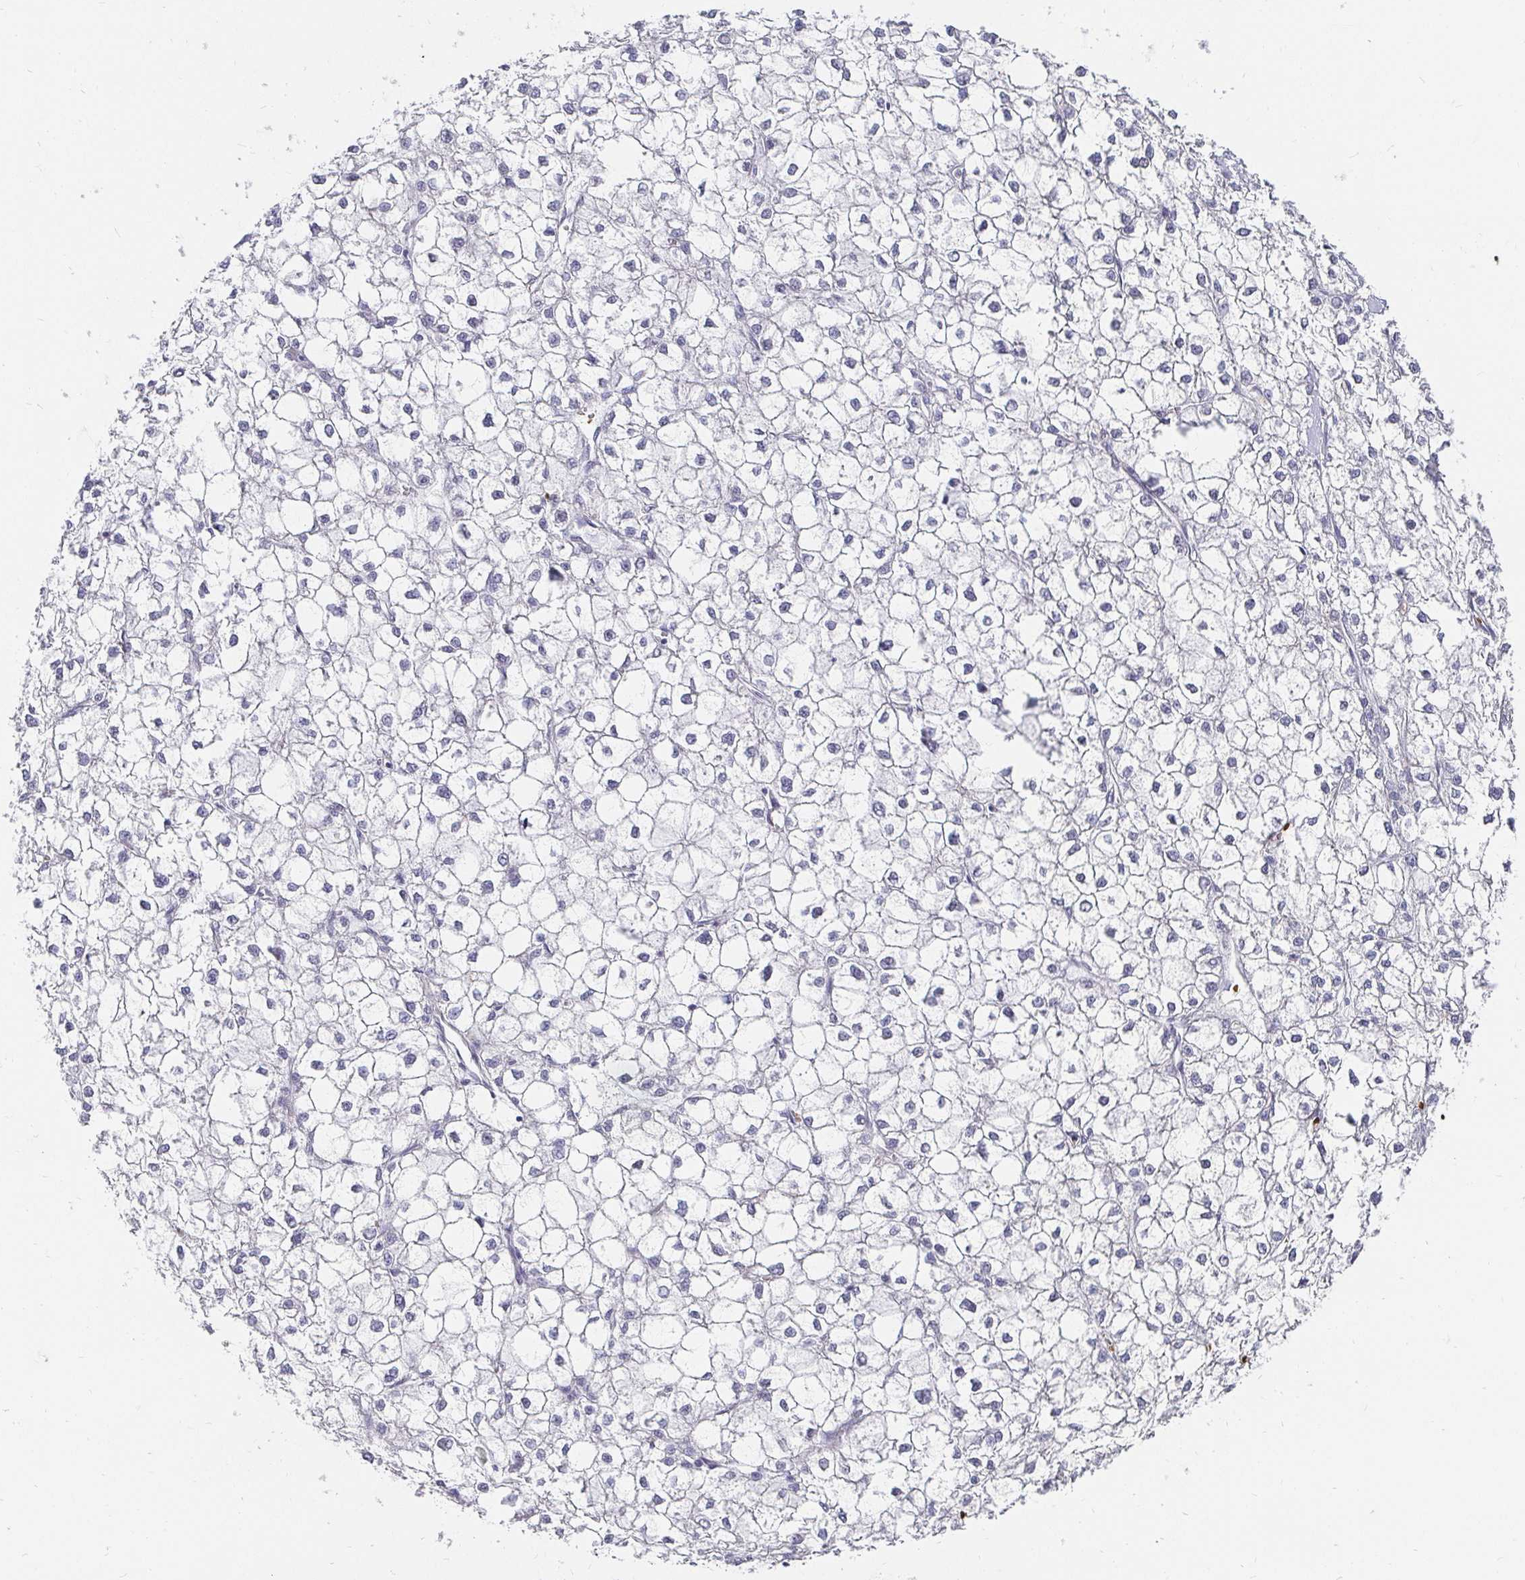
{"staining": {"intensity": "negative", "quantity": "none", "location": "none"}, "tissue": "liver cancer", "cell_type": "Tumor cells", "image_type": "cancer", "snomed": [{"axis": "morphology", "description": "Carcinoma, Hepatocellular, NOS"}, {"axis": "topography", "description": "Liver"}], "caption": "Immunohistochemistry (IHC) of human hepatocellular carcinoma (liver) exhibits no positivity in tumor cells. (Stains: DAB (3,3'-diaminobenzidine) immunohistochemistry with hematoxylin counter stain, Microscopy: brightfield microscopy at high magnification).", "gene": "FGF21", "patient": {"sex": "female", "age": 43}}